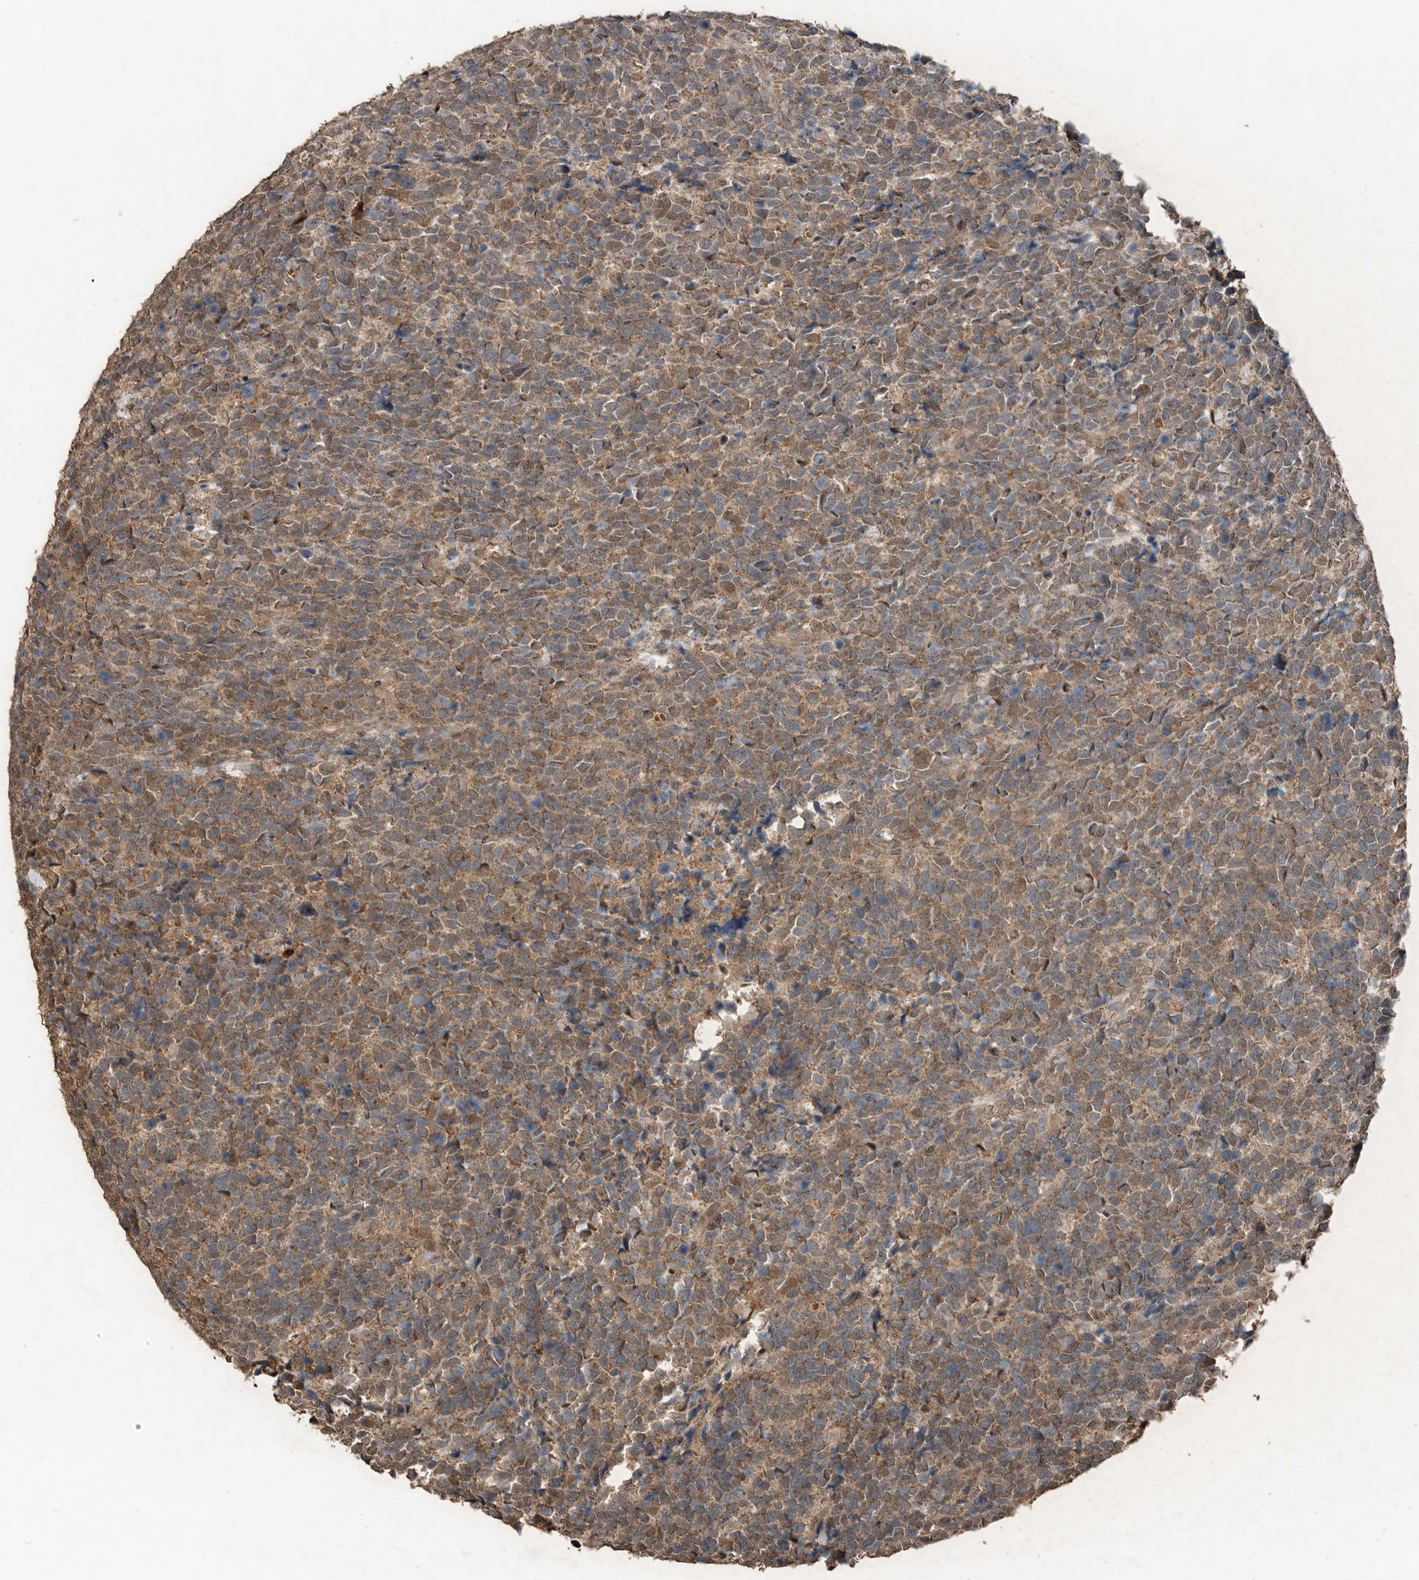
{"staining": {"intensity": "moderate", "quantity": ">75%", "location": "cytoplasmic/membranous,nuclear"}, "tissue": "urothelial cancer", "cell_type": "Tumor cells", "image_type": "cancer", "snomed": [{"axis": "morphology", "description": "Urothelial carcinoma, High grade"}, {"axis": "topography", "description": "Urinary bladder"}], "caption": "The image demonstrates a brown stain indicating the presence of a protein in the cytoplasmic/membranous and nuclear of tumor cells in urothelial cancer. (IHC, brightfield microscopy, high magnification).", "gene": "BLZF1", "patient": {"sex": "female", "age": 82}}